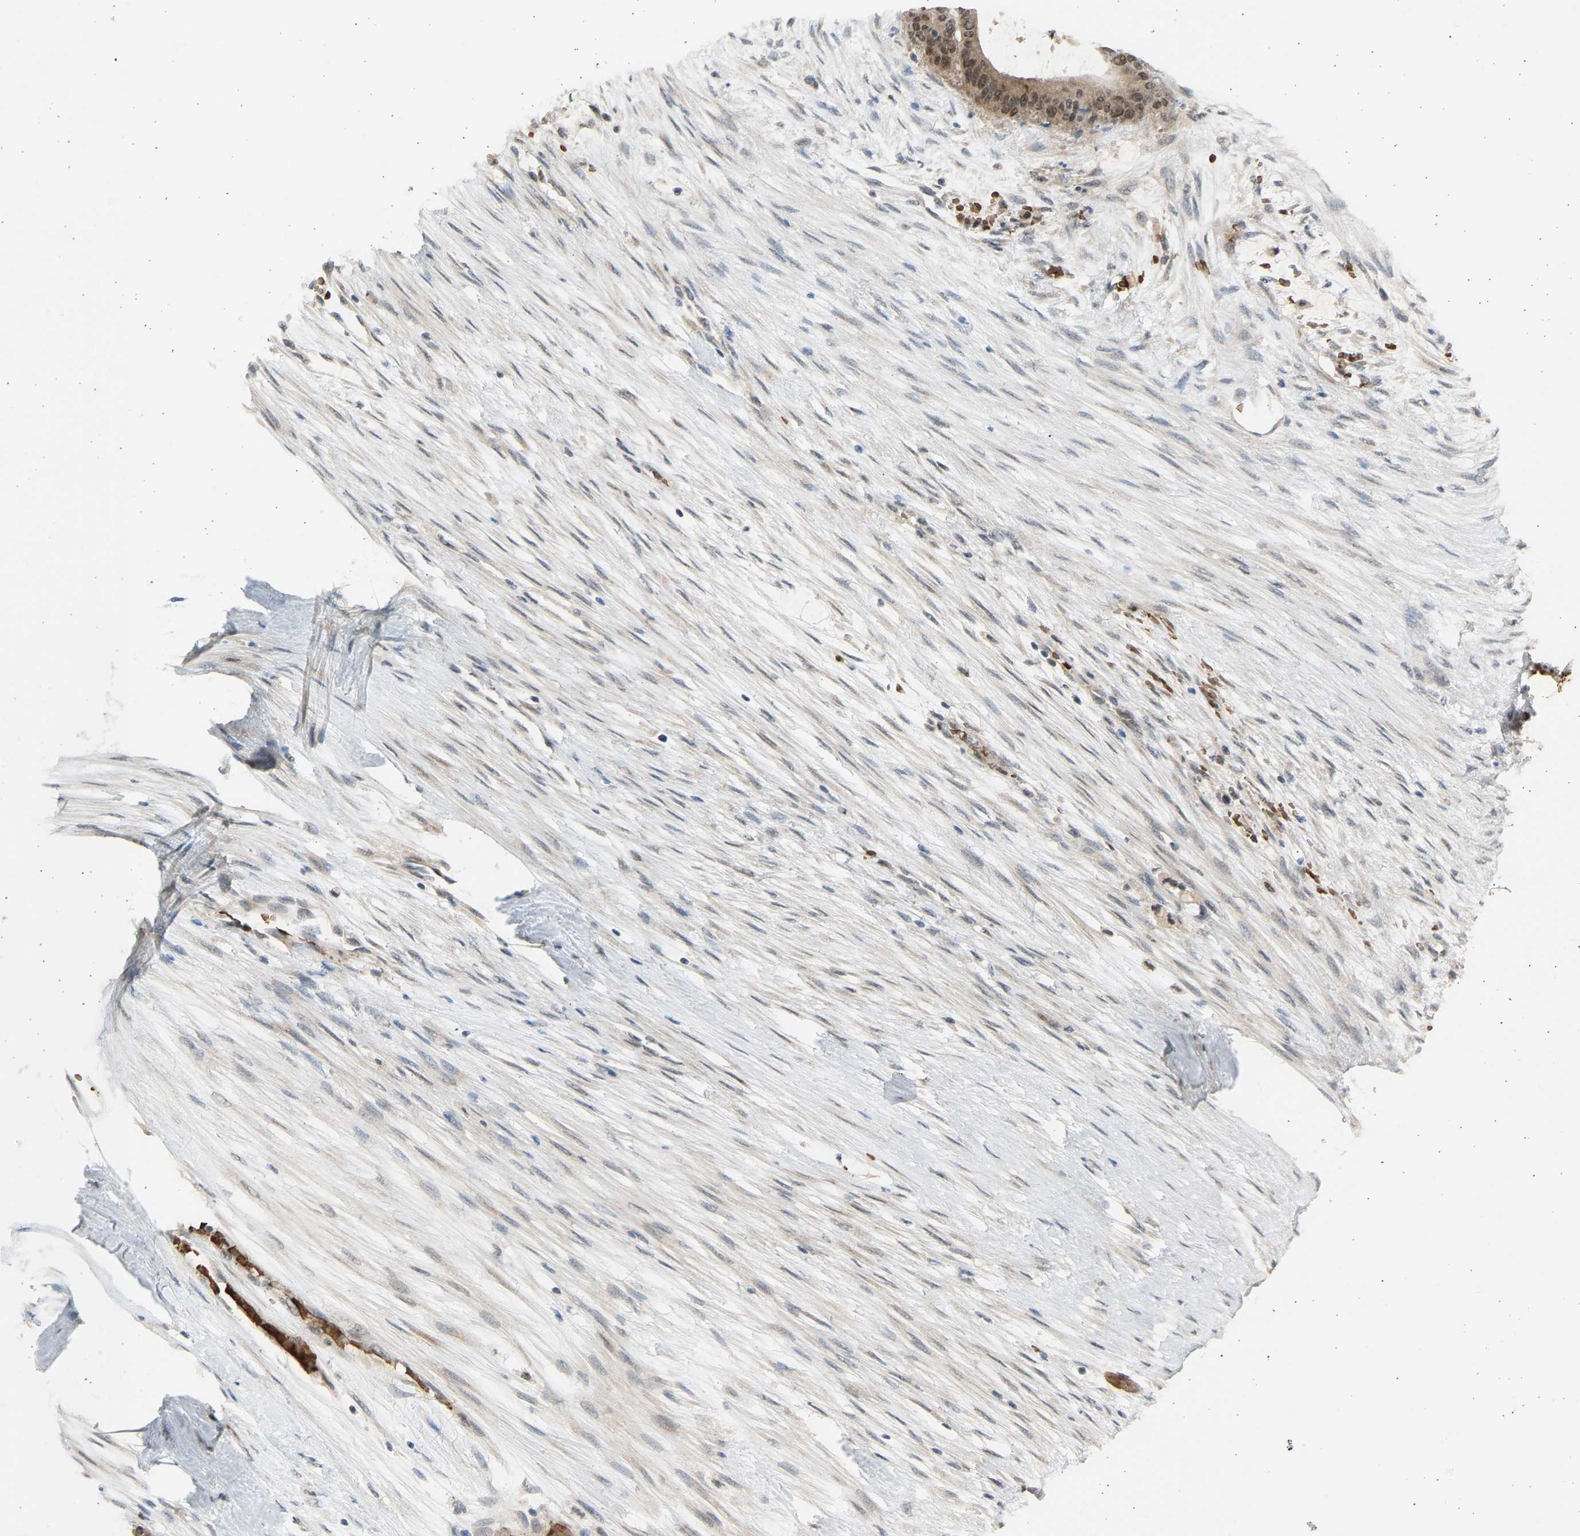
{"staining": {"intensity": "weak", "quantity": "25%-75%", "location": "cytoplasmic/membranous,nuclear"}, "tissue": "liver cancer", "cell_type": "Tumor cells", "image_type": "cancer", "snomed": [{"axis": "morphology", "description": "Cholangiocarcinoma"}, {"axis": "topography", "description": "Liver"}], "caption": "There is low levels of weak cytoplasmic/membranous and nuclear staining in tumor cells of liver cholangiocarcinoma, as demonstrated by immunohistochemical staining (brown color).", "gene": "BIRC2", "patient": {"sex": "female", "age": 73}}